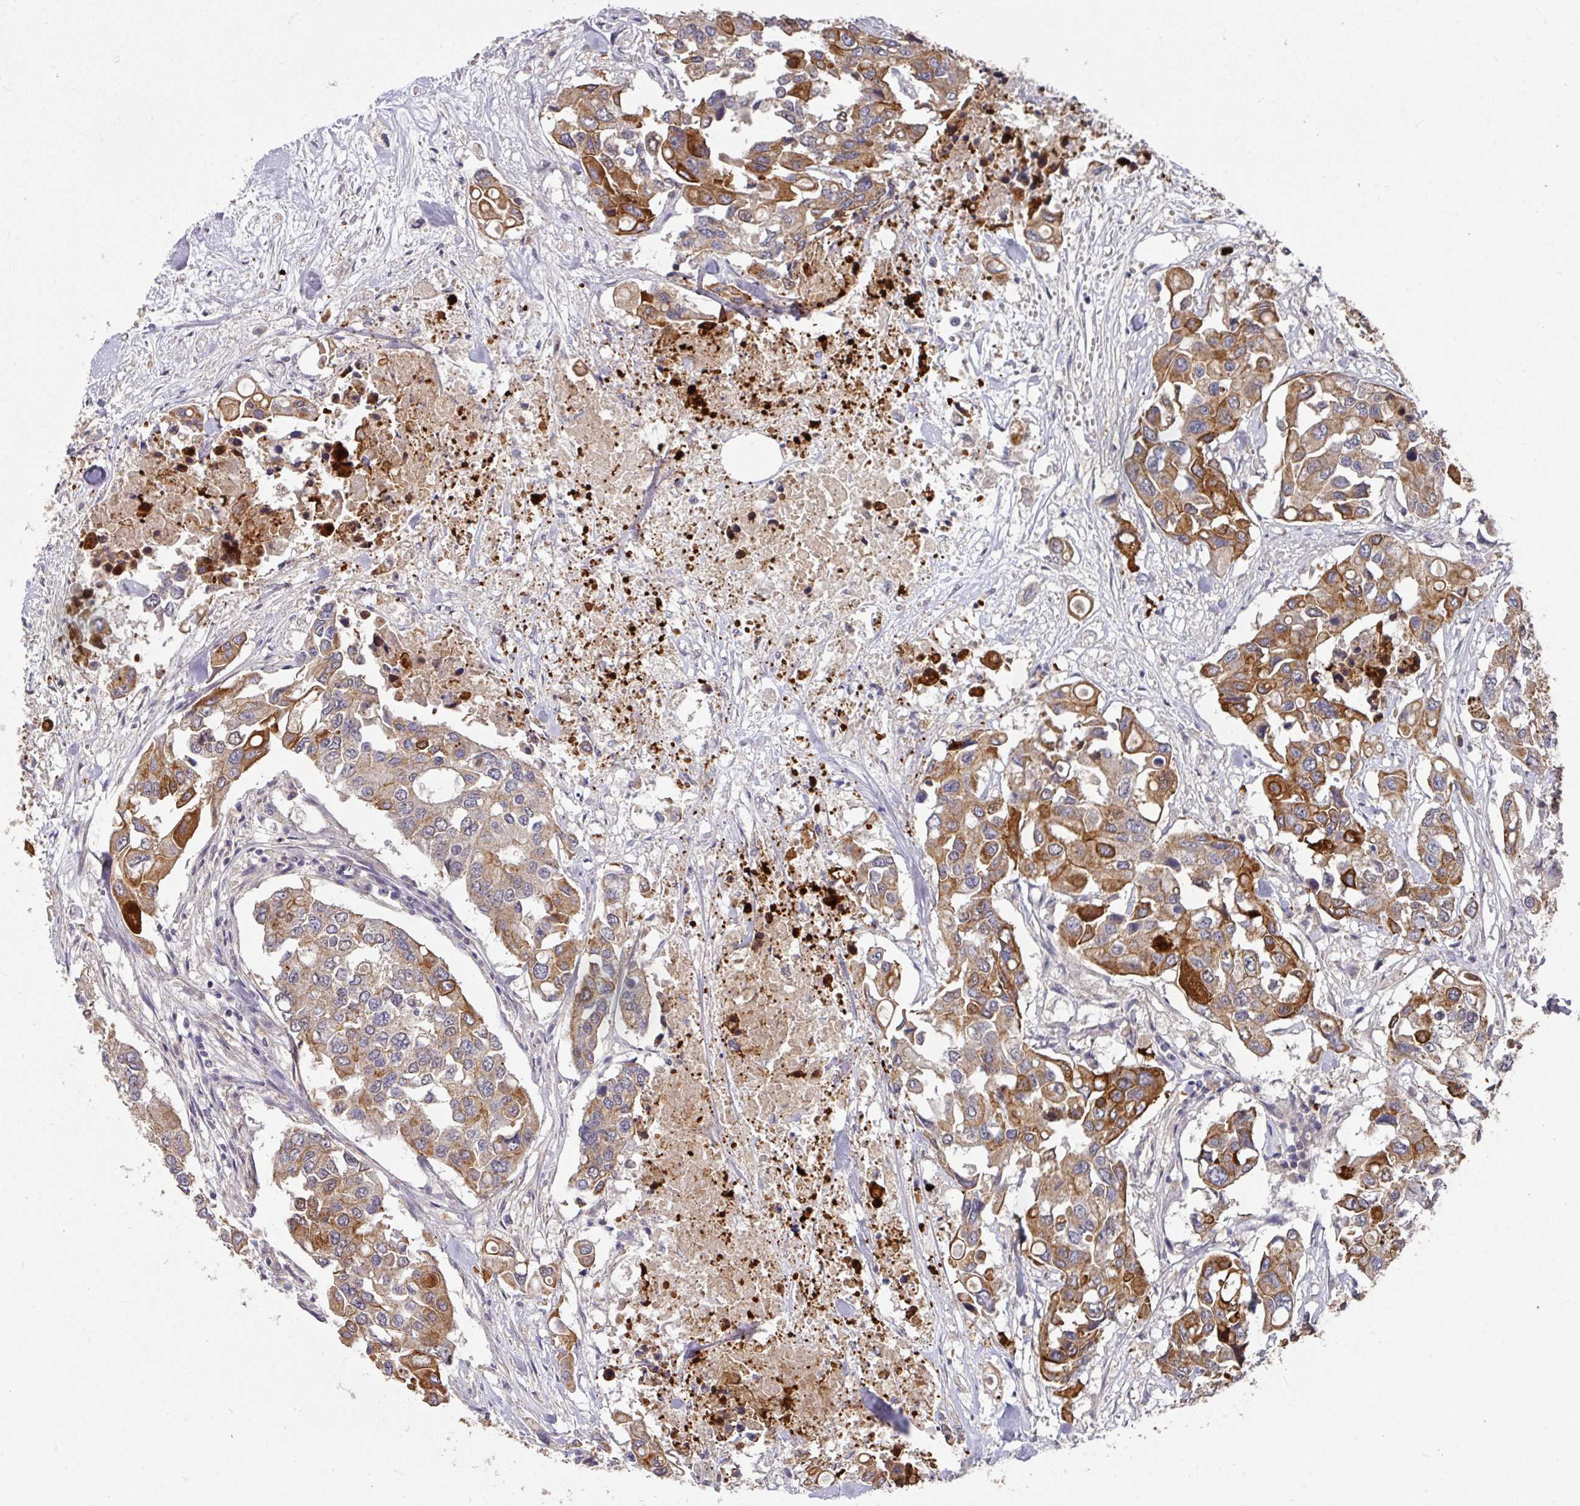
{"staining": {"intensity": "moderate", "quantity": ">75%", "location": "cytoplasmic/membranous"}, "tissue": "colorectal cancer", "cell_type": "Tumor cells", "image_type": "cancer", "snomed": [{"axis": "morphology", "description": "Adenocarcinoma, NOS"}, {"axis": "topography", "description": "Colon"}], "caption": "Approximately >75% of tumor cells in human colorectal adenocarcinoma reveal moderate cytoplasmic/membranous protein staining as visualized by brown immunohistochemical staining.", "gene": "EXTL3", "patient": {"sex": "male", "age": 77}}